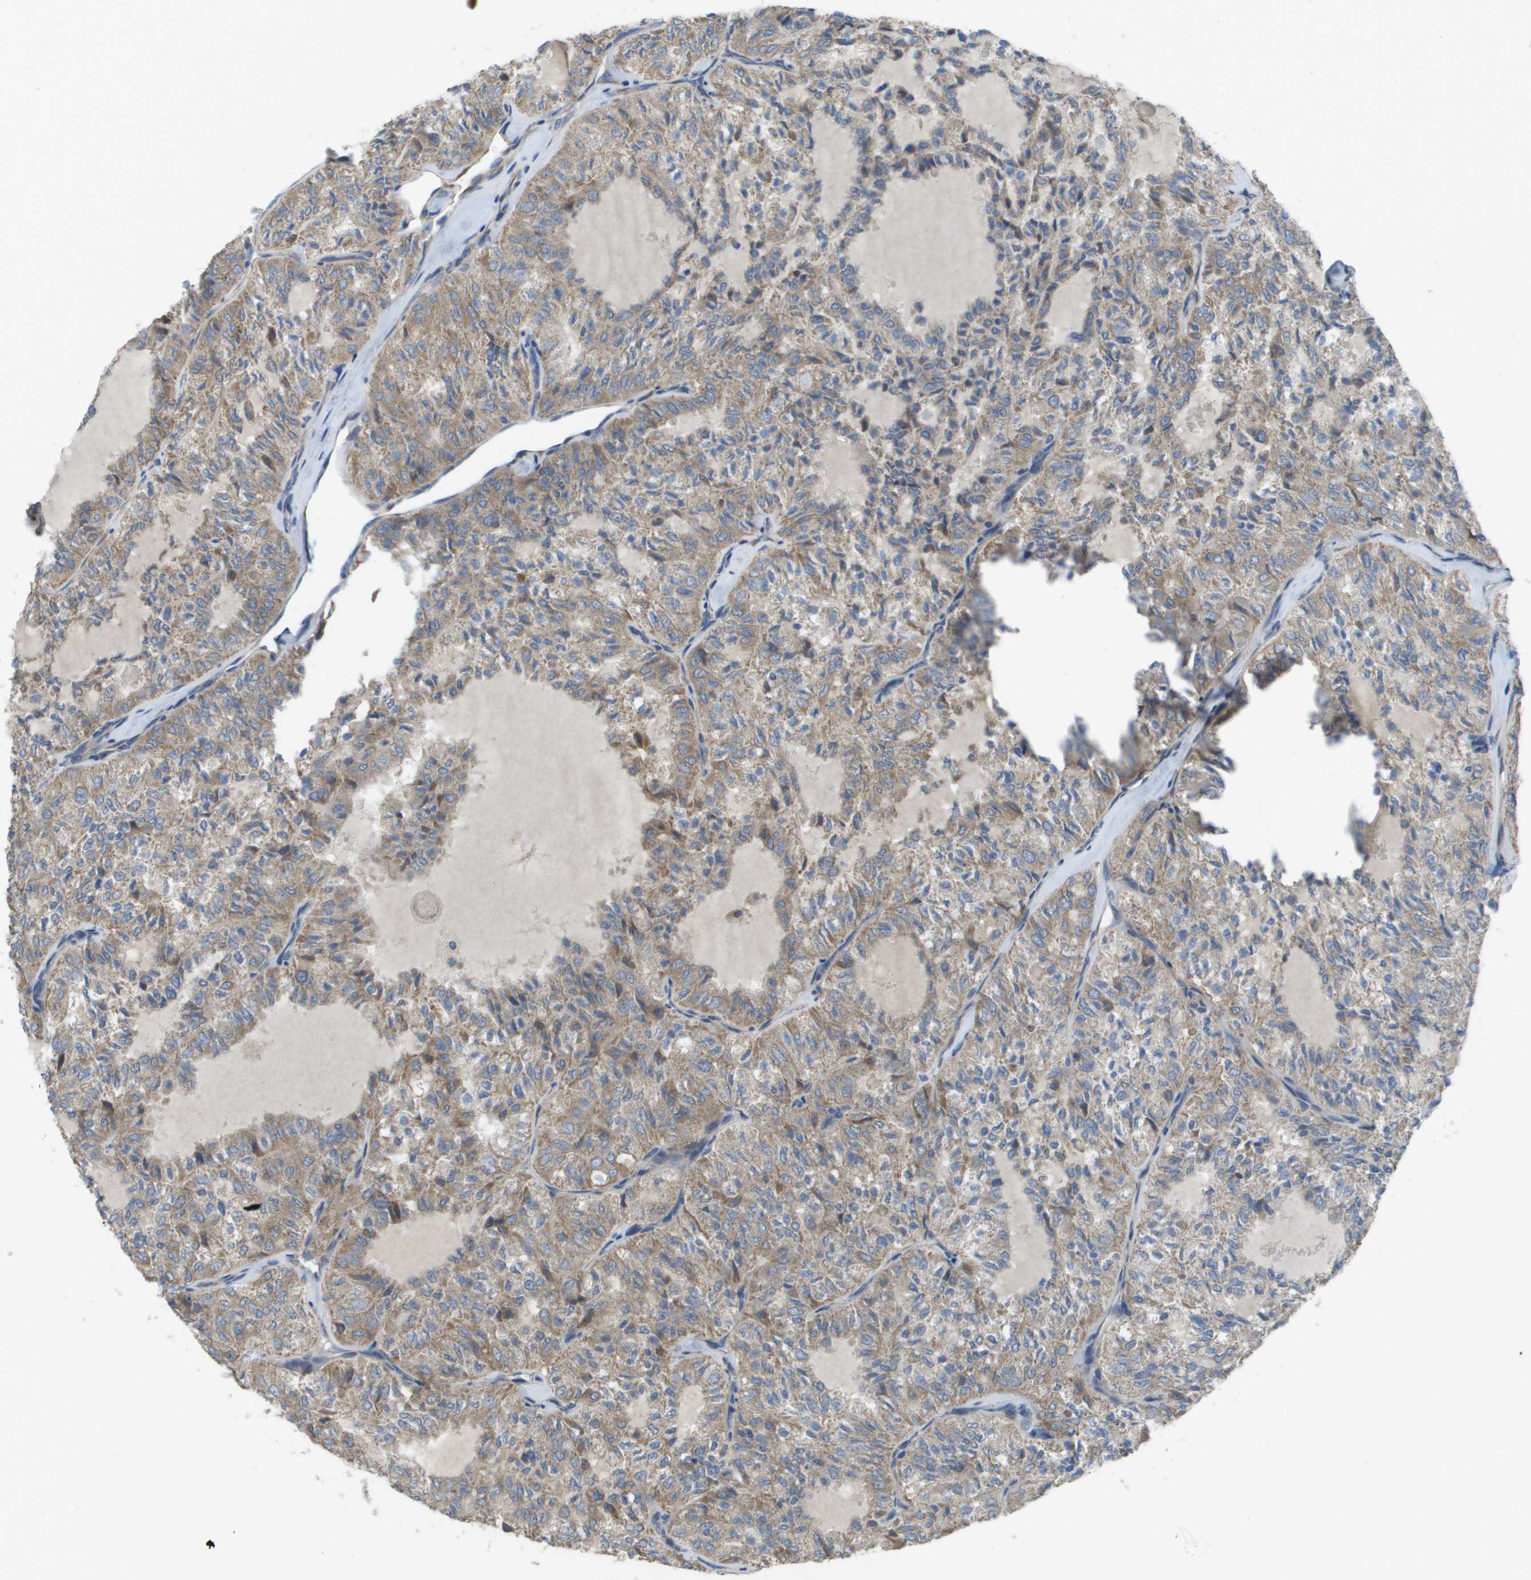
{"staining": {"intensity": "weak", "quantity": ">75%", "location": "cytoplasmic/membranous"}, "tissue": "thyroid cancer", "cell_type": "Tumor cells", "image_type": "cancer", "snomed": [{"axis": "morphology", "description": "Follicular adenoma carcinoma, NOS"}, {"axis": "topography", "description": "Thyroid gland"}], "caption": "DAB immunohistochemical staining of thyroid follicular adenoma carcinoma shows weak cytoplasmic/membranous protein expression in approximately >75% of tumor cells.", "gene": "CLCN2", "patient": {"sex": "male", "age": 75}}